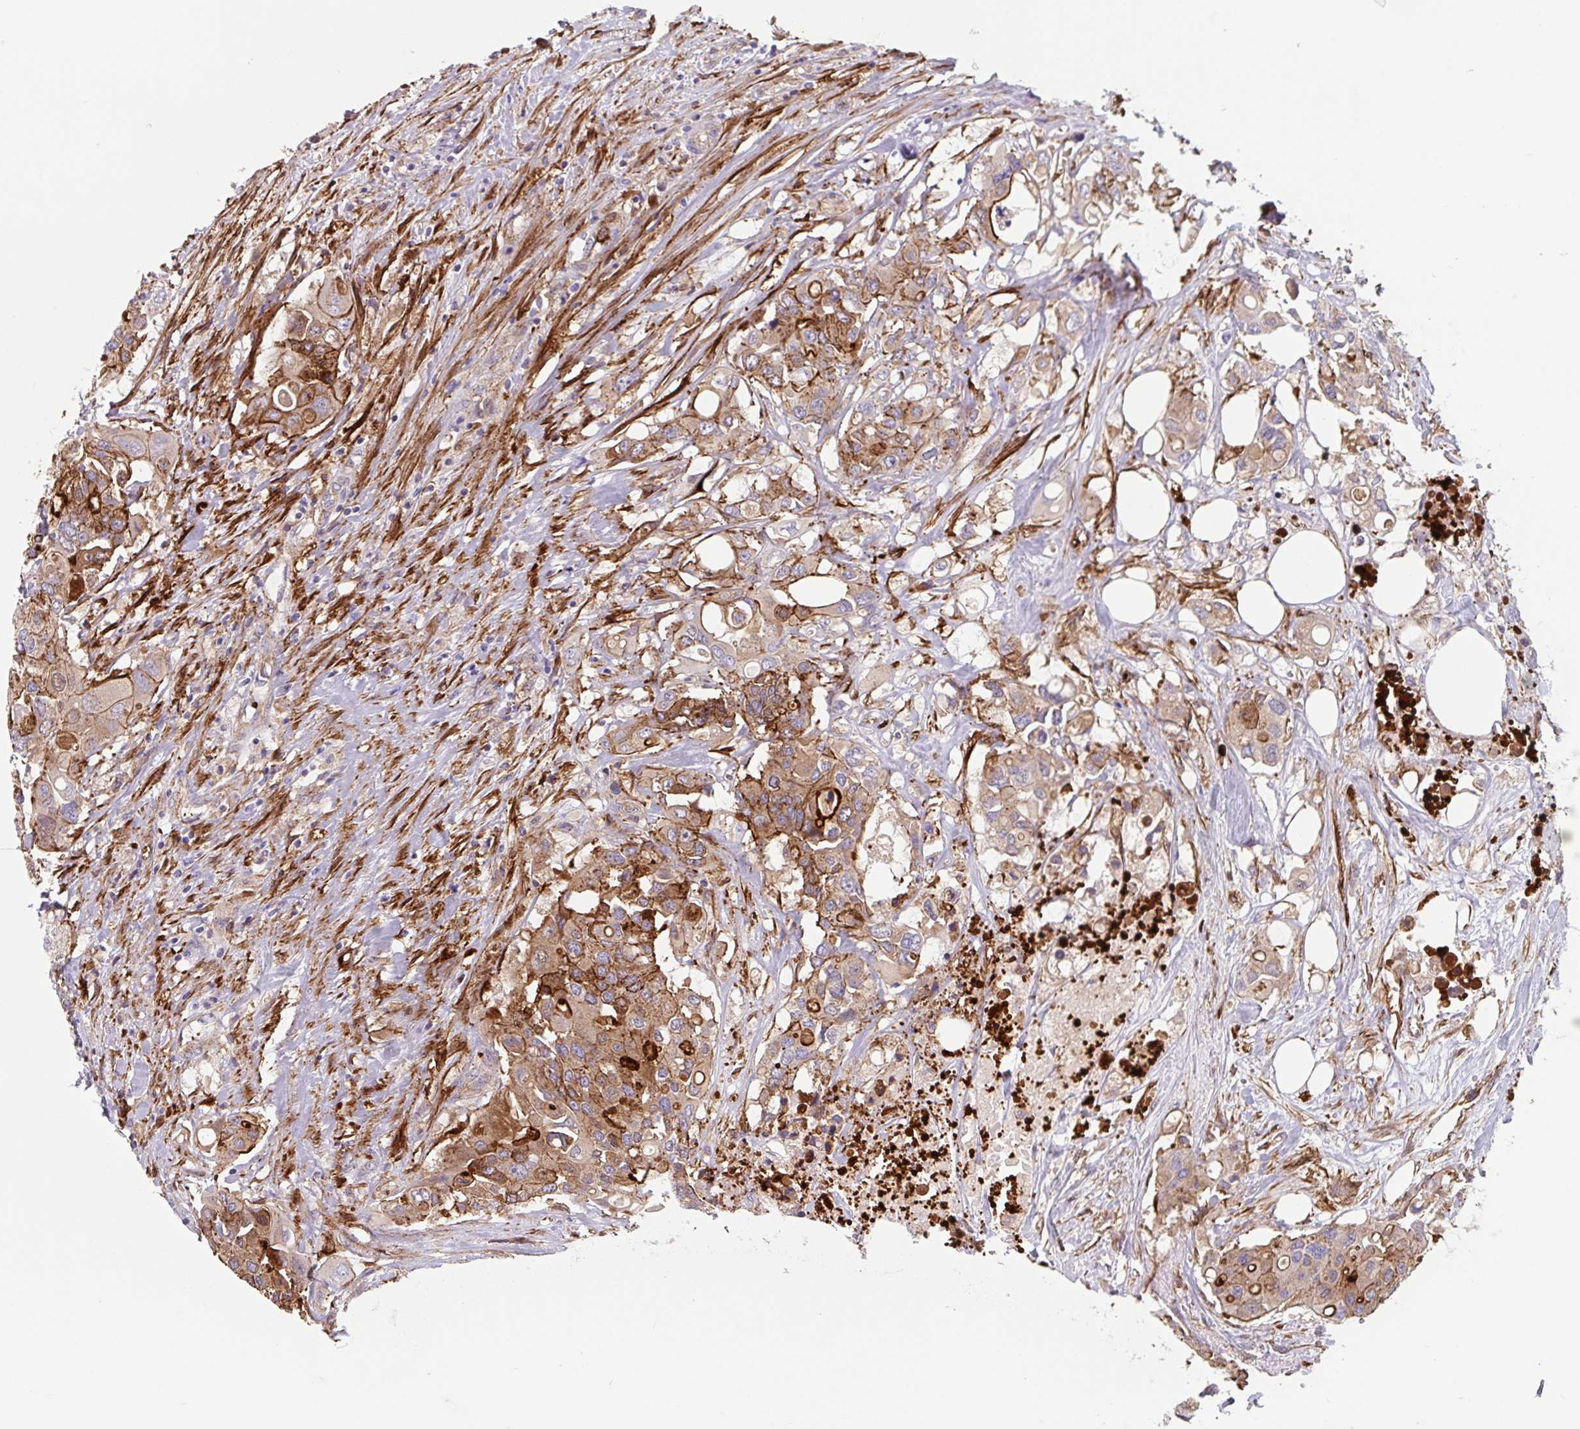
{"staining": {"intensity": "moderate", "quantity": ">75%", "location": "cytoplasmic/membranous"}, "tissue": "colorectal cancer", "cell_type": "Tumor cells", "image_type": "cancer", "snomed": [{"axis": "morphology", "description": "Adenocarcinoma, NOS"}, {"axis": "topography", "description": "Colon"}], "caption": "This is a histology image of IHC staining of adenocarcinoma (colorectal), which shows moderate positivity in the cytoplasmic/membranous of tumor cells.", "gene": "DHFR2", "patient": {"sex": "male", "age": 77}}